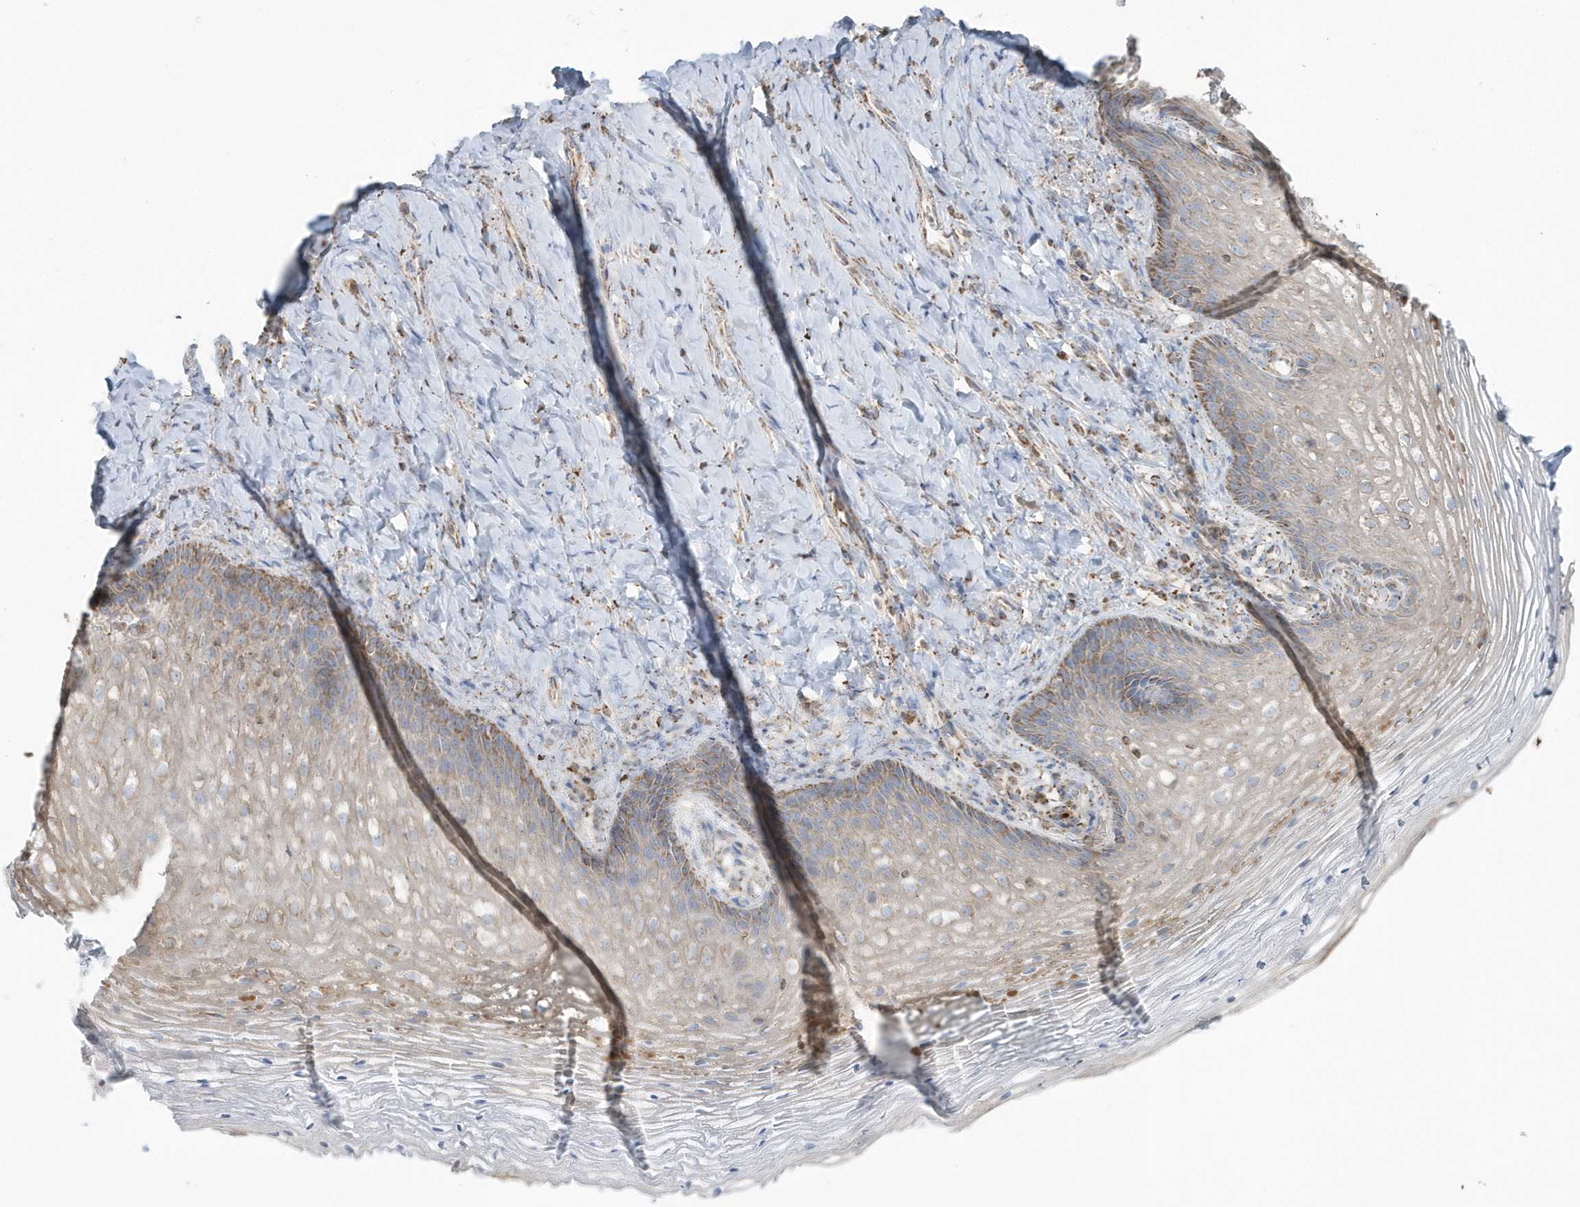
{"staining": {"intensity": "moderate", "quantity": "<25%", "location": "cytoplasmic/membranous"}, "tissue": "vagina", "cell_type": "Squamous epithelial cells", "image_type": "normal", "snomed": [{"axis": "morphology", "description": "Normal tissue, NOS"}, {"axis": "topography", "description": "Vagina"}], "caption": "DAB immunohistochemical staining of normal human vagina reveals moderate cytoplasmic/membranous protein positivity in approximately <25% of squamous epithelial cells.", "gene": "RAB11FIP3", "patient": {"sex": "female", "age": 60}}